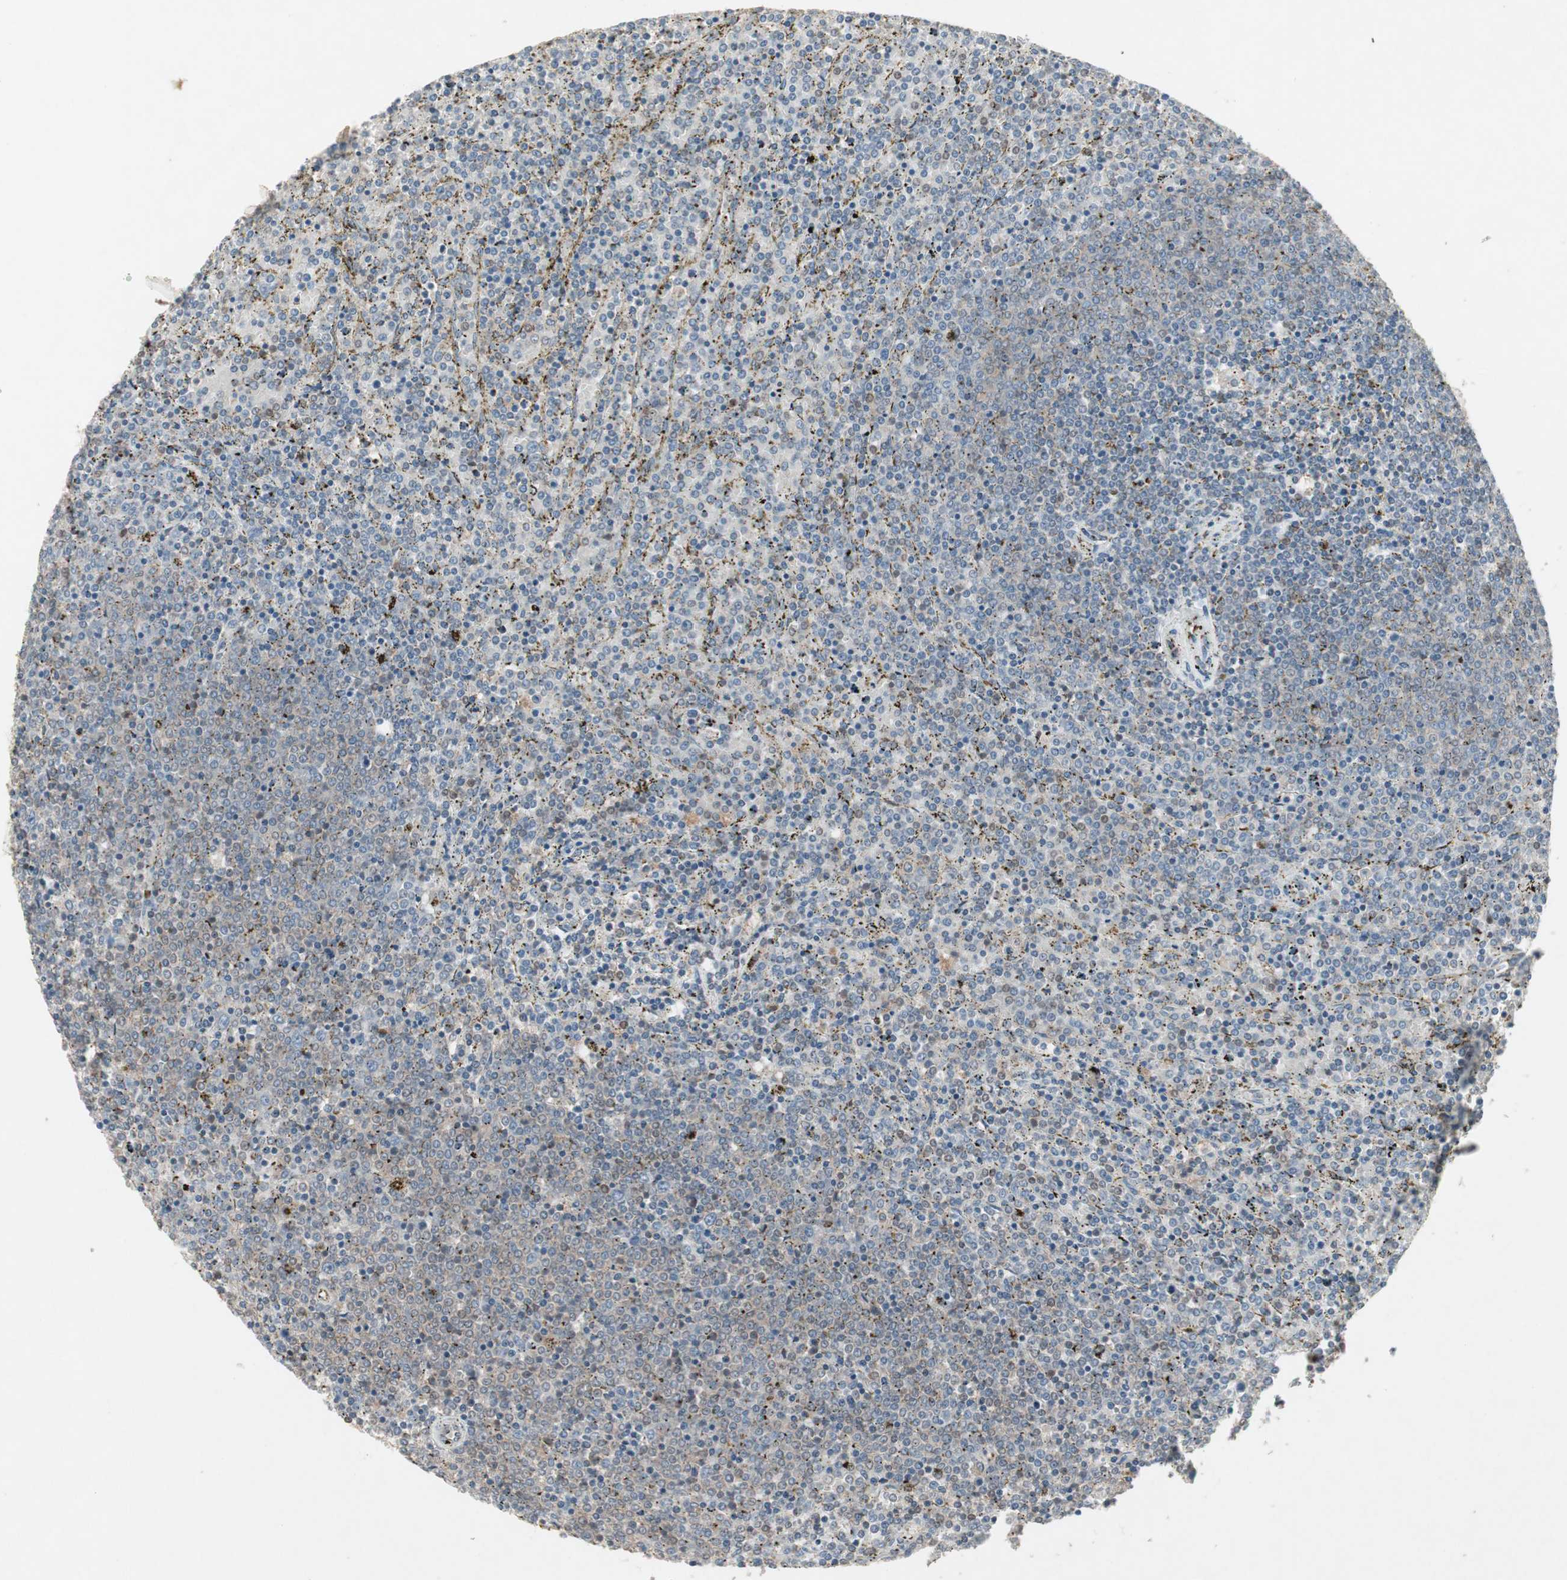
{"staining": {"intensity": "negative", "quantity": "none", "location": "none"}, "tissue": "lymphoma", "cell_type": "Tumor cells", "image_type": "cancer", "snomed": [{"axis": "morphology", "description": "Malignant lymphoma, non-Hodgkin's type, Low grade"}, {"axis": "topography", "description": "Spleen"}], "caption": "A histopathology image of lymphoma stained for a protein displays no brown staining in tumor cells. The staining was performed using DAB (3,3'-diaminobenzidine) to visualize the protein expression in brown, while the nuclei were stained in blue with hematoxylin (Magnification: 20x).", "gene": "JMJD7-PLA2G4B", "patient": {"sex": "female", "age": 77}}